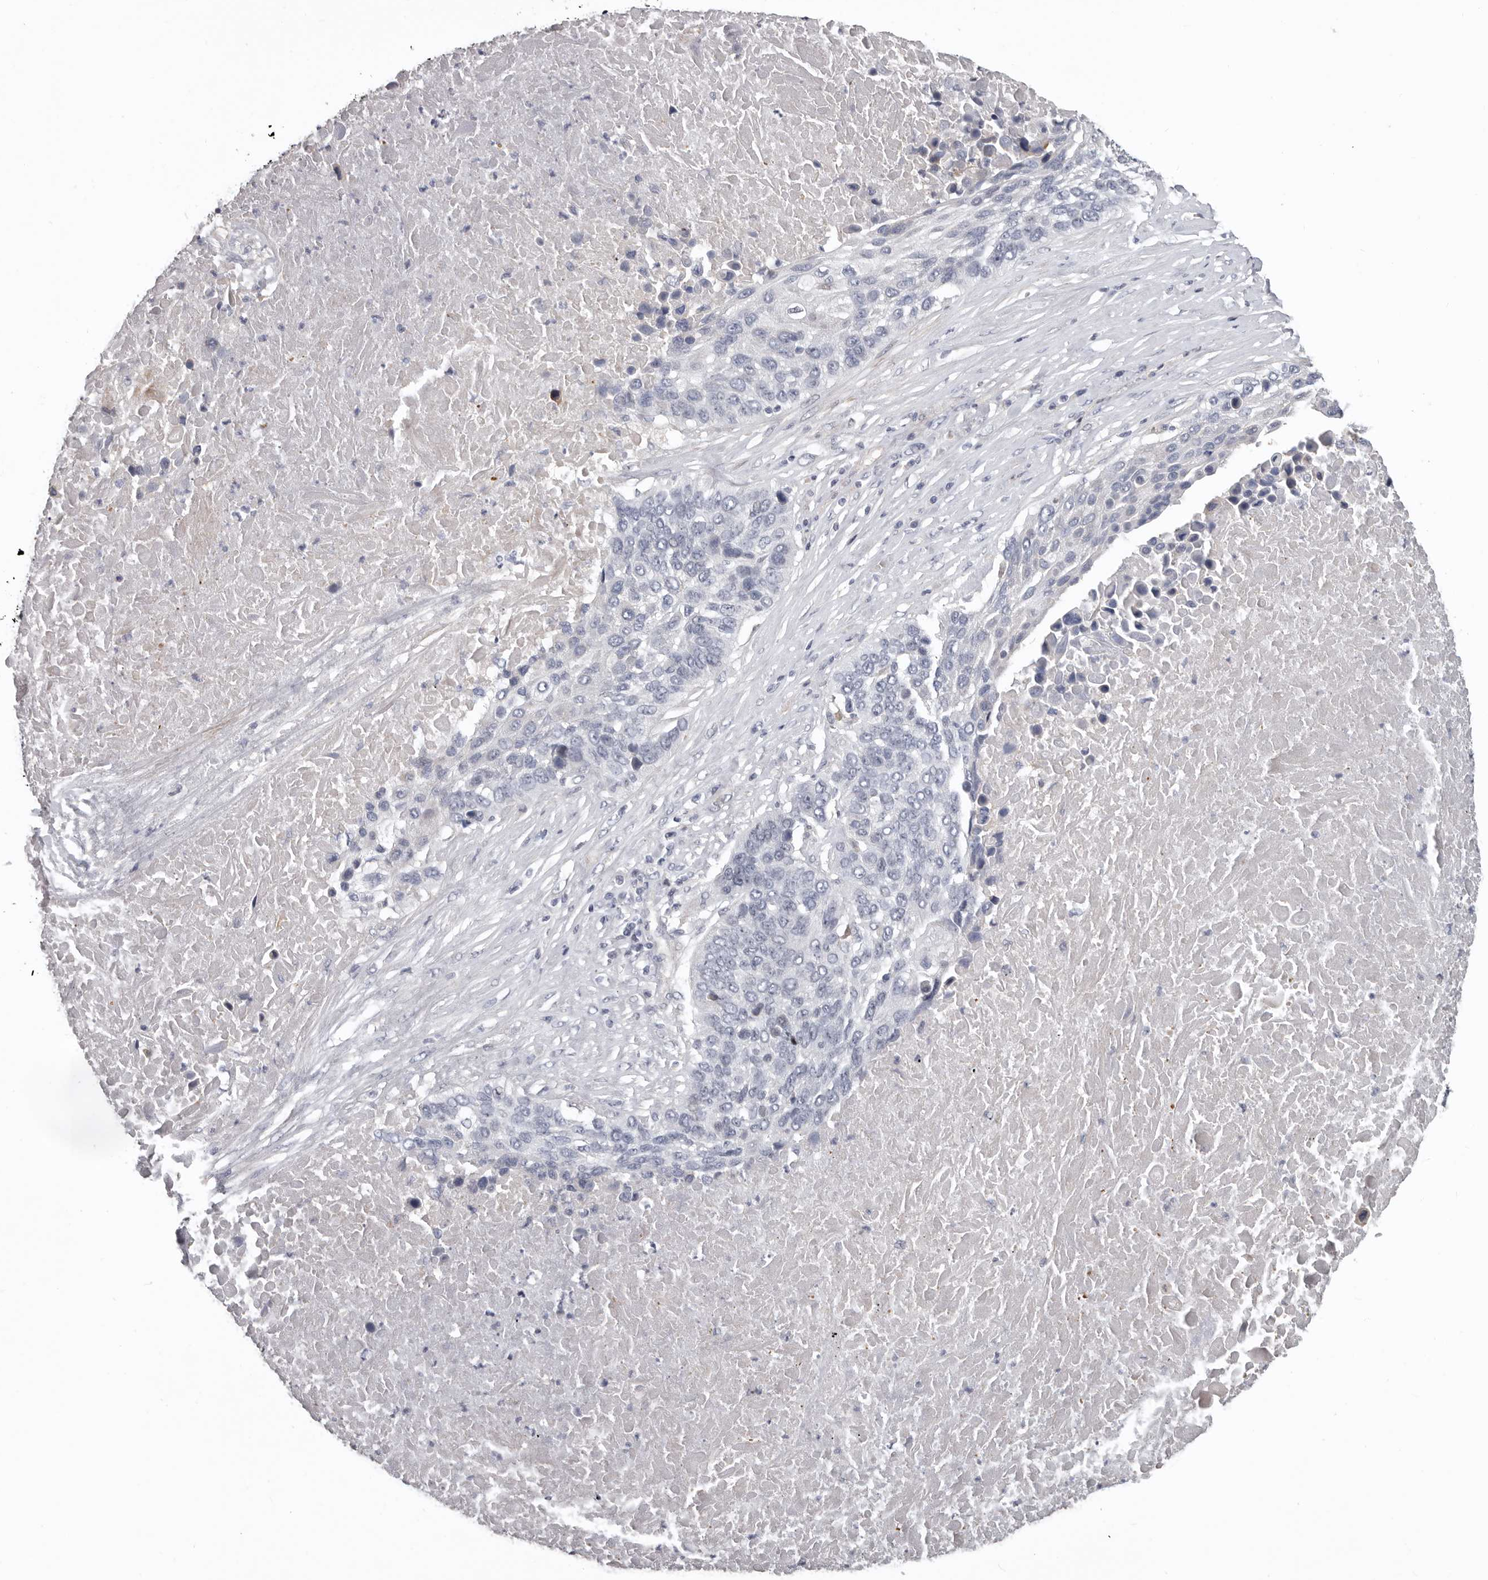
{"staining": {"intensity": "negative", "quantity": "none", "location": "none"}, "tissue": "lung cancer", "cell_type": "Tumor cells", "image_type": "cancer", "snomed": [{"axis": "morphology", "description": "Squamous cell carcinoma, NOS"}, {"axis": "topography", "description": "Lung"}], "caption": "Tumor cells show no significant protein expression in squamous cell carcinoma (lung).", "gene": "RNF217", "patient": {"sex": "male", "age": 66}}